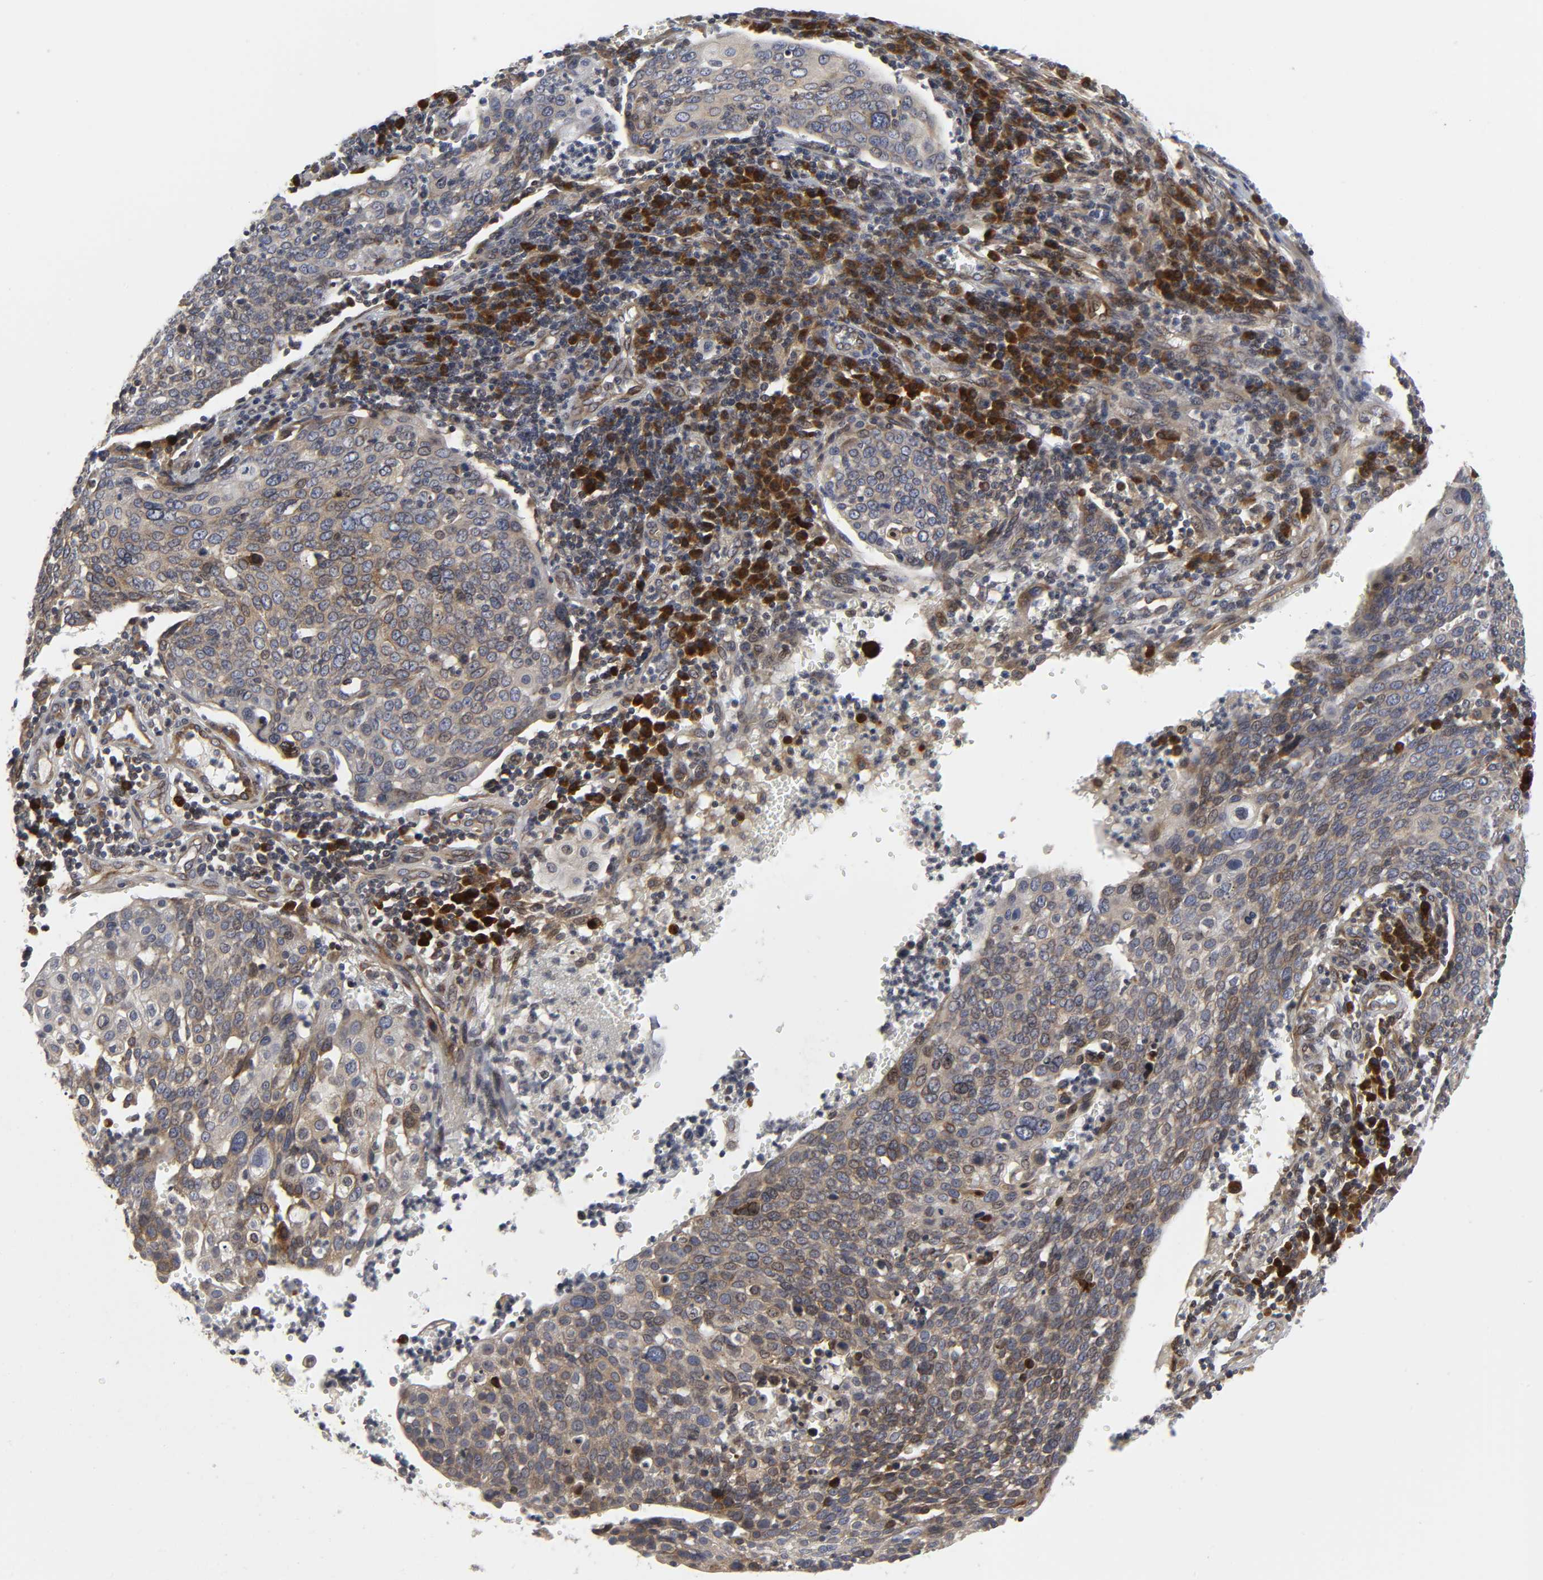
{"staining": {"intensity": "weak", "quantity": "25%-75%", "location": "cytoplasmic/membranous"}, "tissue": "cervical cancer", "cell_type": "Tumor cells", "image_type": "cancer", "snomed": [{"axis": "morphology", "description": "Squamous cell carcinoma, NOS"}, {"axis": "topography", "description": "Cervix"}], "caption": "Immunohistochemical staining of human cervical squamous cell carcinoma exhibits low levels of weak cytoplasmic/membranous expression in about 25%-75% of tumor cells.", "gene": "ASB6", "patient": {"sex": "female", "age": 40}}